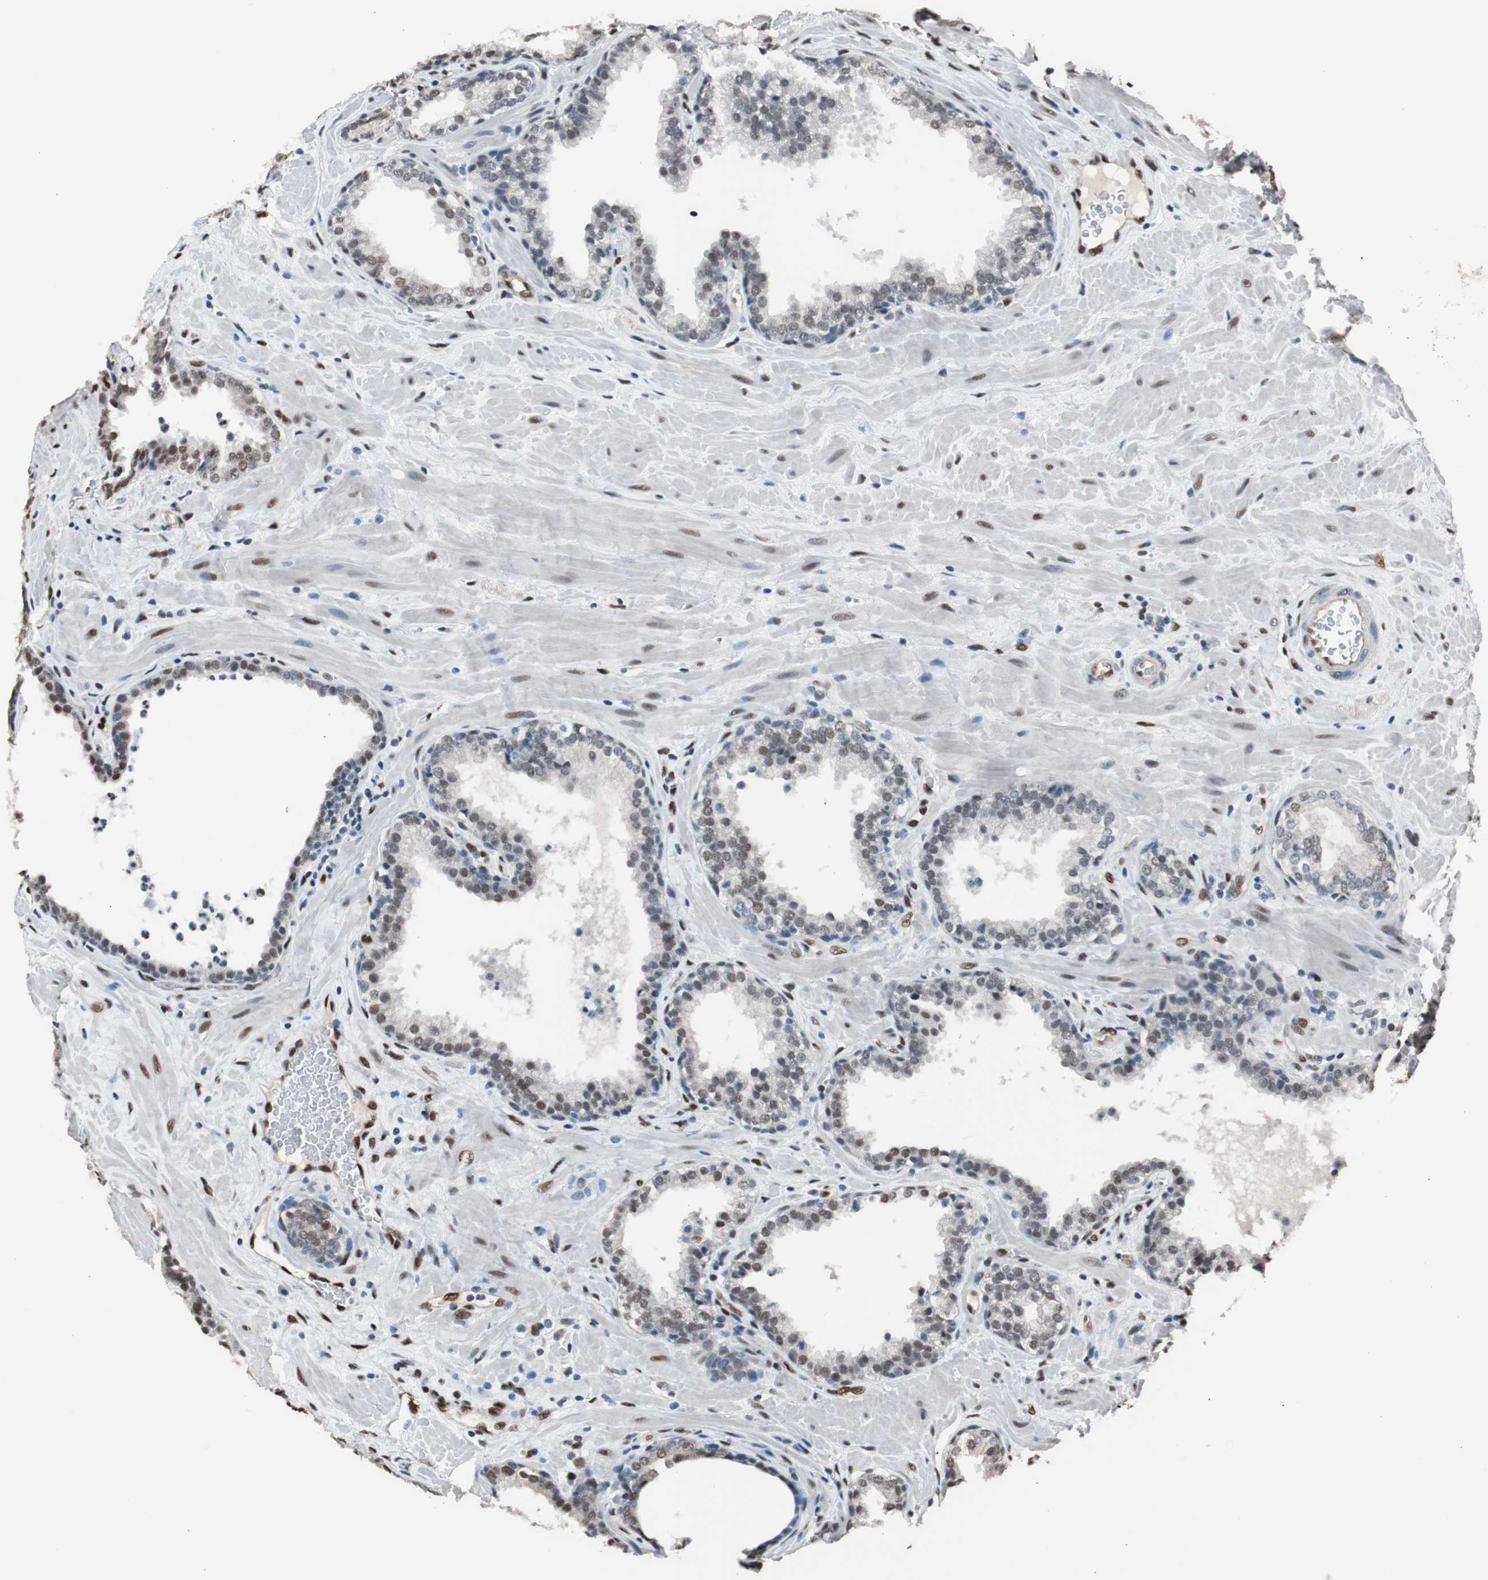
{"staining": {"intensity": "weak", "quantity": "<25%", "location": "nuclear"}, "tissue": "prostate", "cell_type": "Glandular cells", "image_type": "normal", "snomed": [{"axis": "morphology", "description": "Normal tissue, NOS"}, {"axis": "topography", "description": "Prostate"}], "caption": "Immunohistochemistry of unremarkable prostate reveals no expression in glandular cells. Nuclei are stained in blue.", "gene": "PML", "patient": {"sex": "male", "age": 51}}